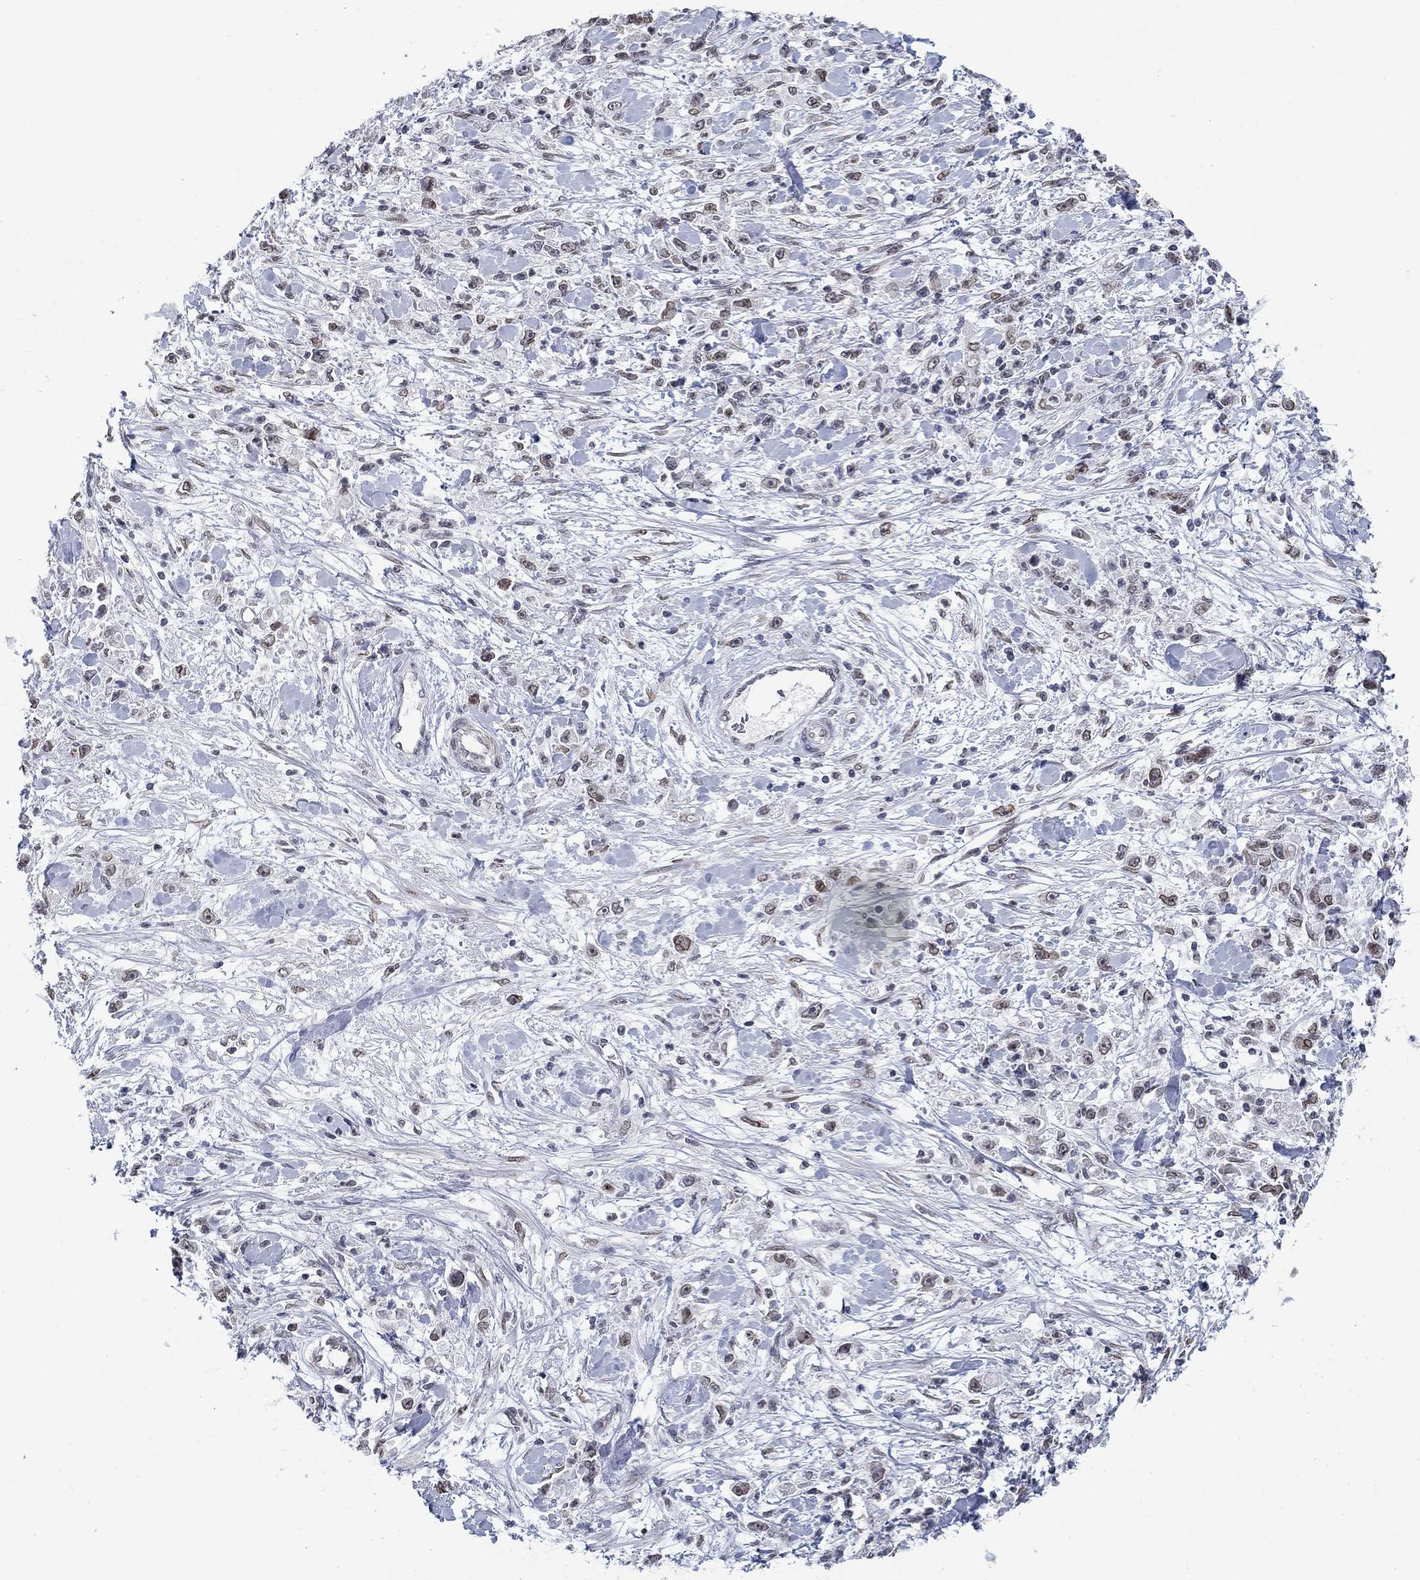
{"staining": {"intensity": "strong", "quantity": "<25%", "location": "cytoplasmic/membranous,nuclear"}, "tissue": "stomach cancer", "cell_type": "Tumor cells", "image_type": "cancer", "snomed": [{"axis": "morphology", "description": "Adenocarcinoma, NOS"}, {"axis": "topography", "description": "Stomach"}], "caption": "Strong cytoplasmic/membranous and nuclear staining is appreciated in approximately <25% of tumor cells in stomach adenocarcinoma.", "gene": "TOR1AIP1", "patient": {"sex": "female", "age": 59}}